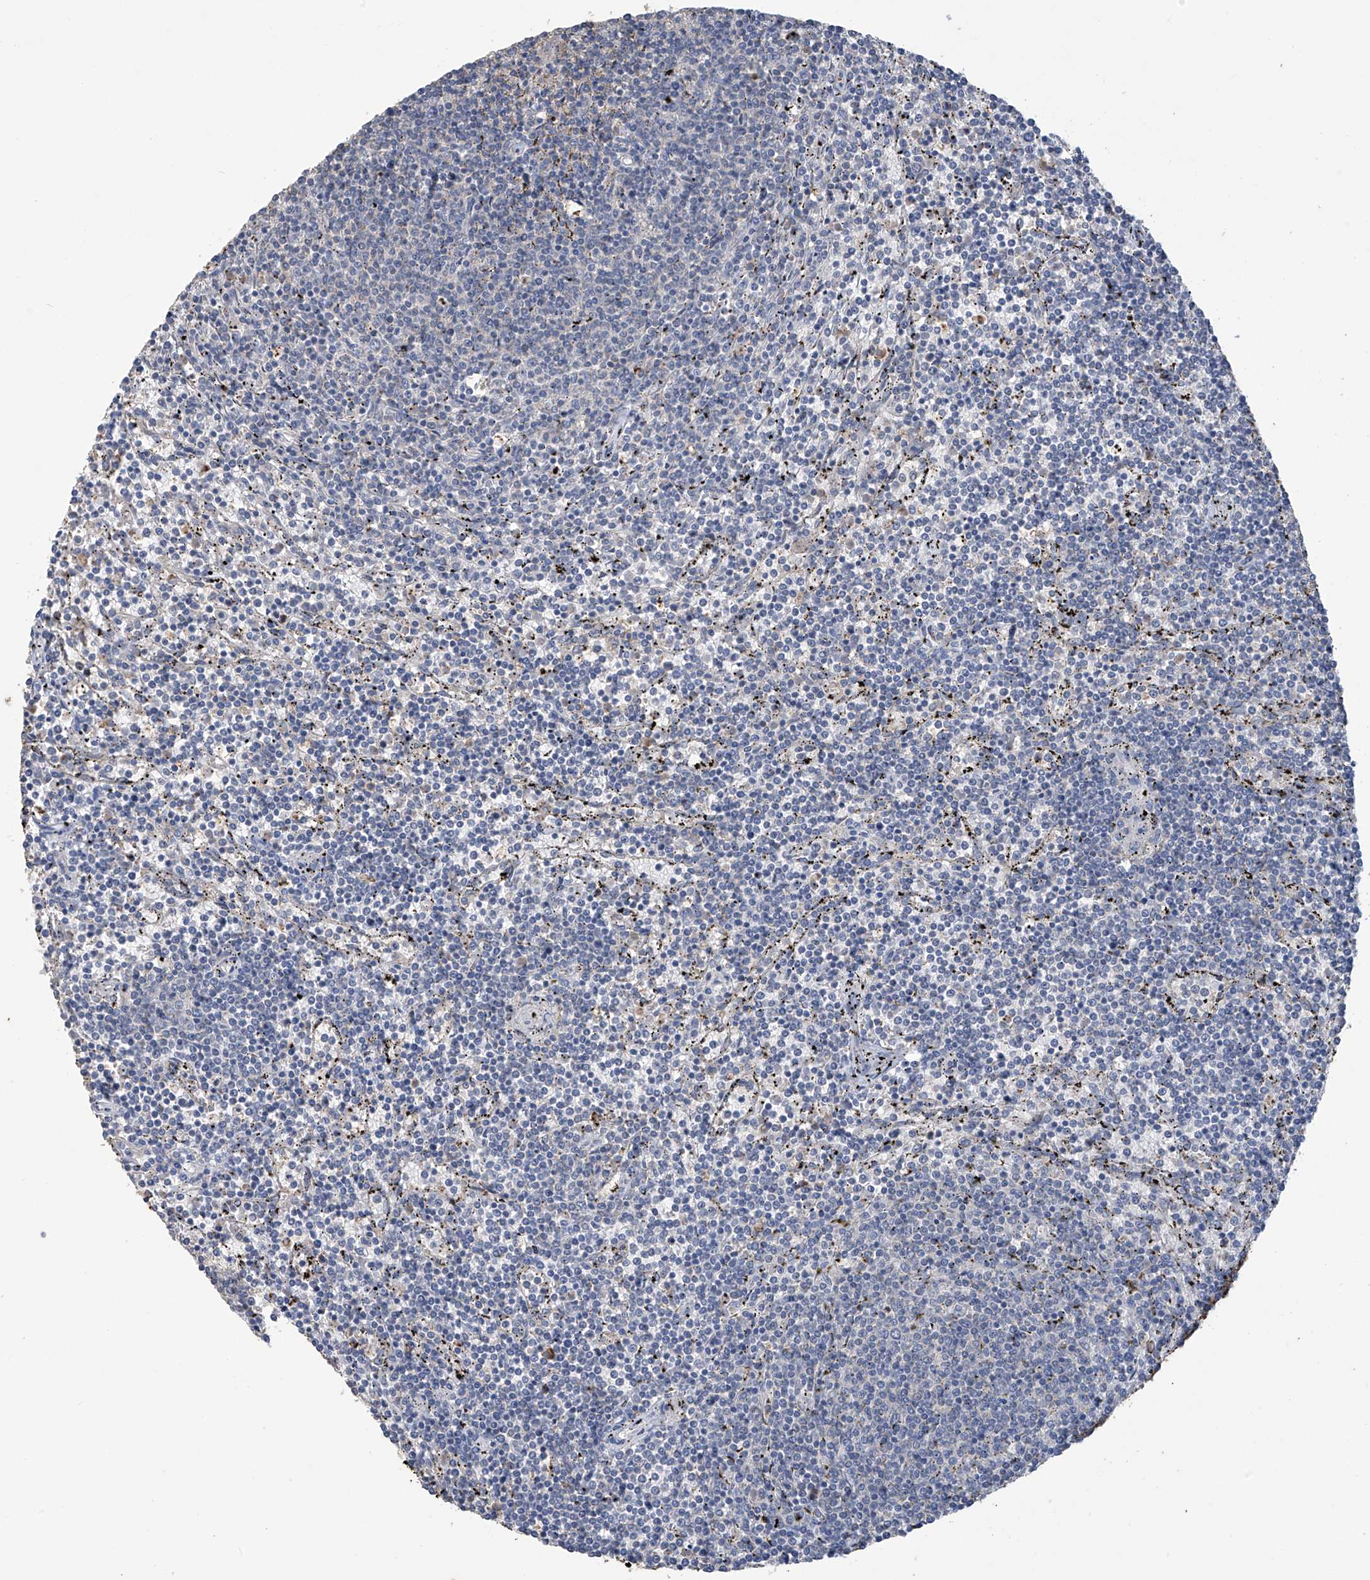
{"staining": {"intensity": "negative", "quantity": "none", "location": "none"}, "tissue": "lymphoma", "cell_type": "Tumor cells", "image_type": "cancer", "snomed": [{"axis": "morphology", "description": "Malignant lymphoma, non-Hodgkin's type, Low grade"}, {"axis": "topography", "description": "Spleen"}], "caption": "A photomicrograph of human lymphoma is negative for staining in tumor cells.", "gene": "OGT", "patient": {"sex": "female", "age": 50}}